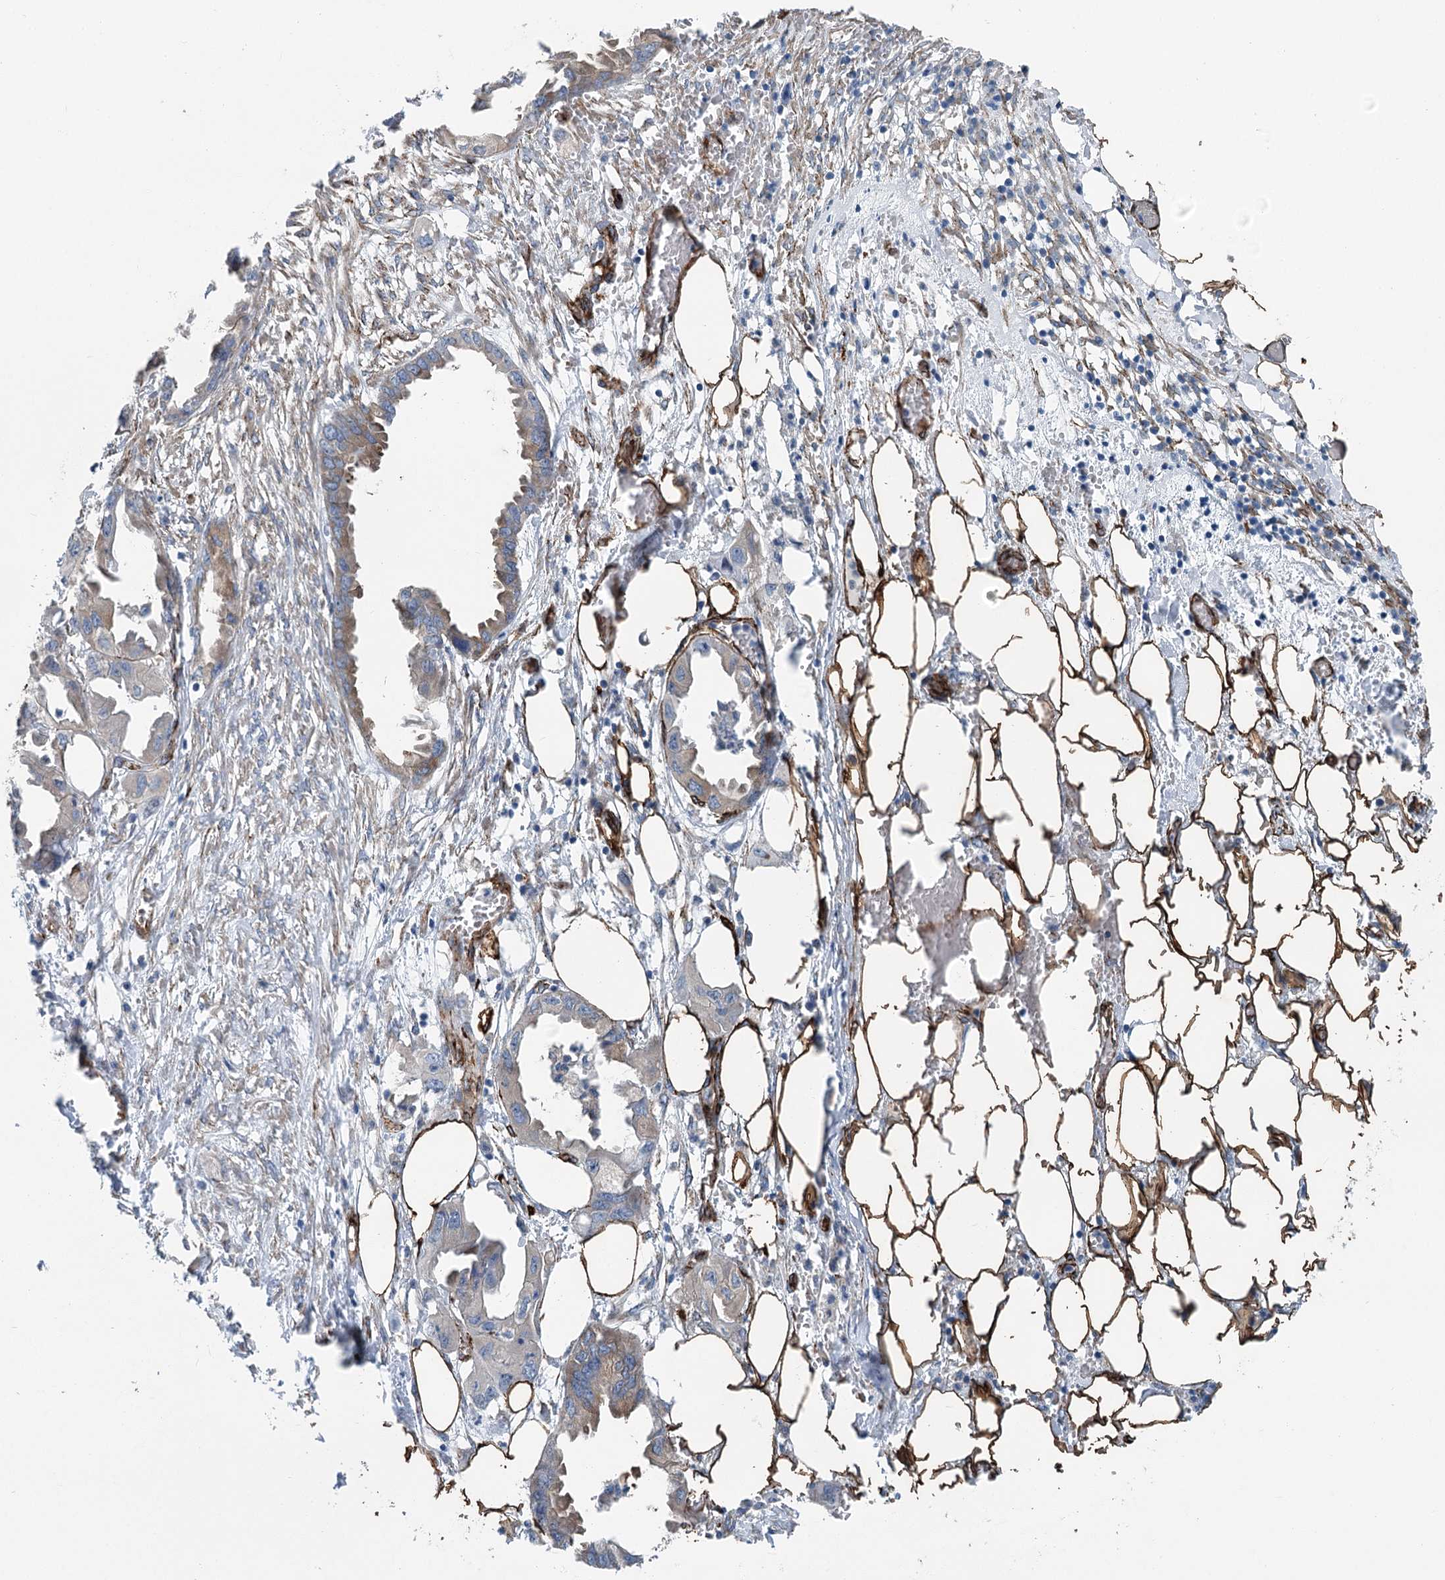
{"staining": {"intensity": "moderate", "quantity": "25%-75%", "location": "cytoplasmic/membranous"}, "tissue": "endometrial cancer", "cell_type": "Tumor cells", "image_type": "cancer", "snomed": [{"axis": "morphology", "description": "Adenocarcinoma, NOS"}, {"axis": "morphology", "description": "Adenocarcinoma, metastatic, NOS"}, {"axis": "topography", "description": "Adipose tissue"}, {"axis": "topography", "description": "Endometrium"}], "caption": "Moderate cytoplasmic/membranous protein positivity is present in approximately 25%-75% of tumor cells in endometrial adenocarcinoma. The staining was performed using DAB to visualize the protein expression in brown, while the nuclei were stained in blue with hematoxylin (Magnification: 20x).", "gene": "IQSEC1", "patient": {"sex": "female", "age": 67}}